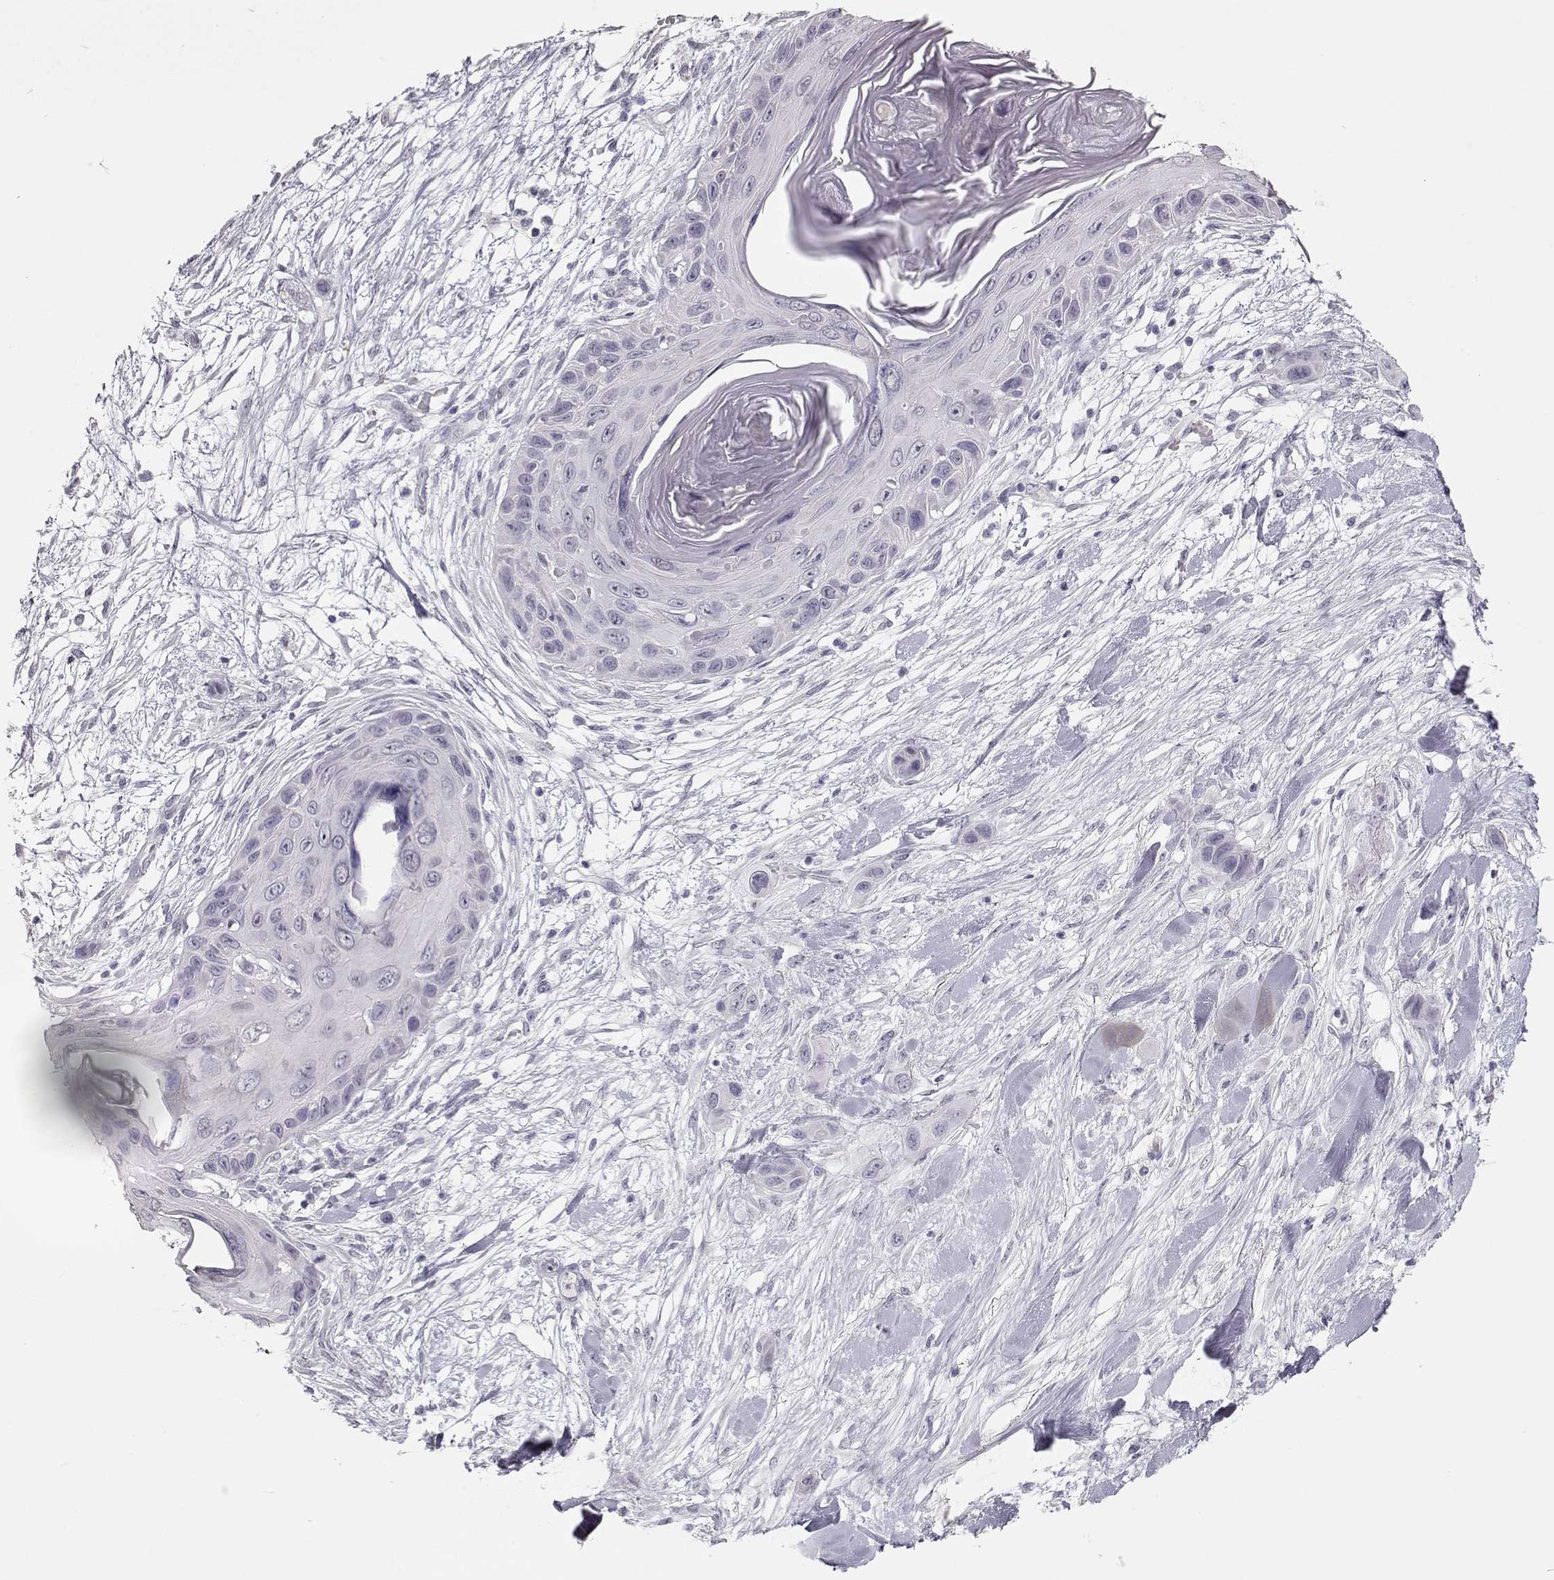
{"staining": {"intensity": "negative", "quantity": "none", "location": "none"}, "tissue": "skin cancer", "cell_type": "Tumor cells", "image_type": "cancer", "snomed": [{"axis": "morphology", "description": "Squamous cell carcinoma, NOS"}, {"axis": "topography", "description": "Skin"}], "caption": "Immunohistochemistry (IHC) of human skin squamous cell carcinoma shows no positivity in tumor cells.", "gene": "TKTL1", "patient": {"sex": "male", "age": 79}}